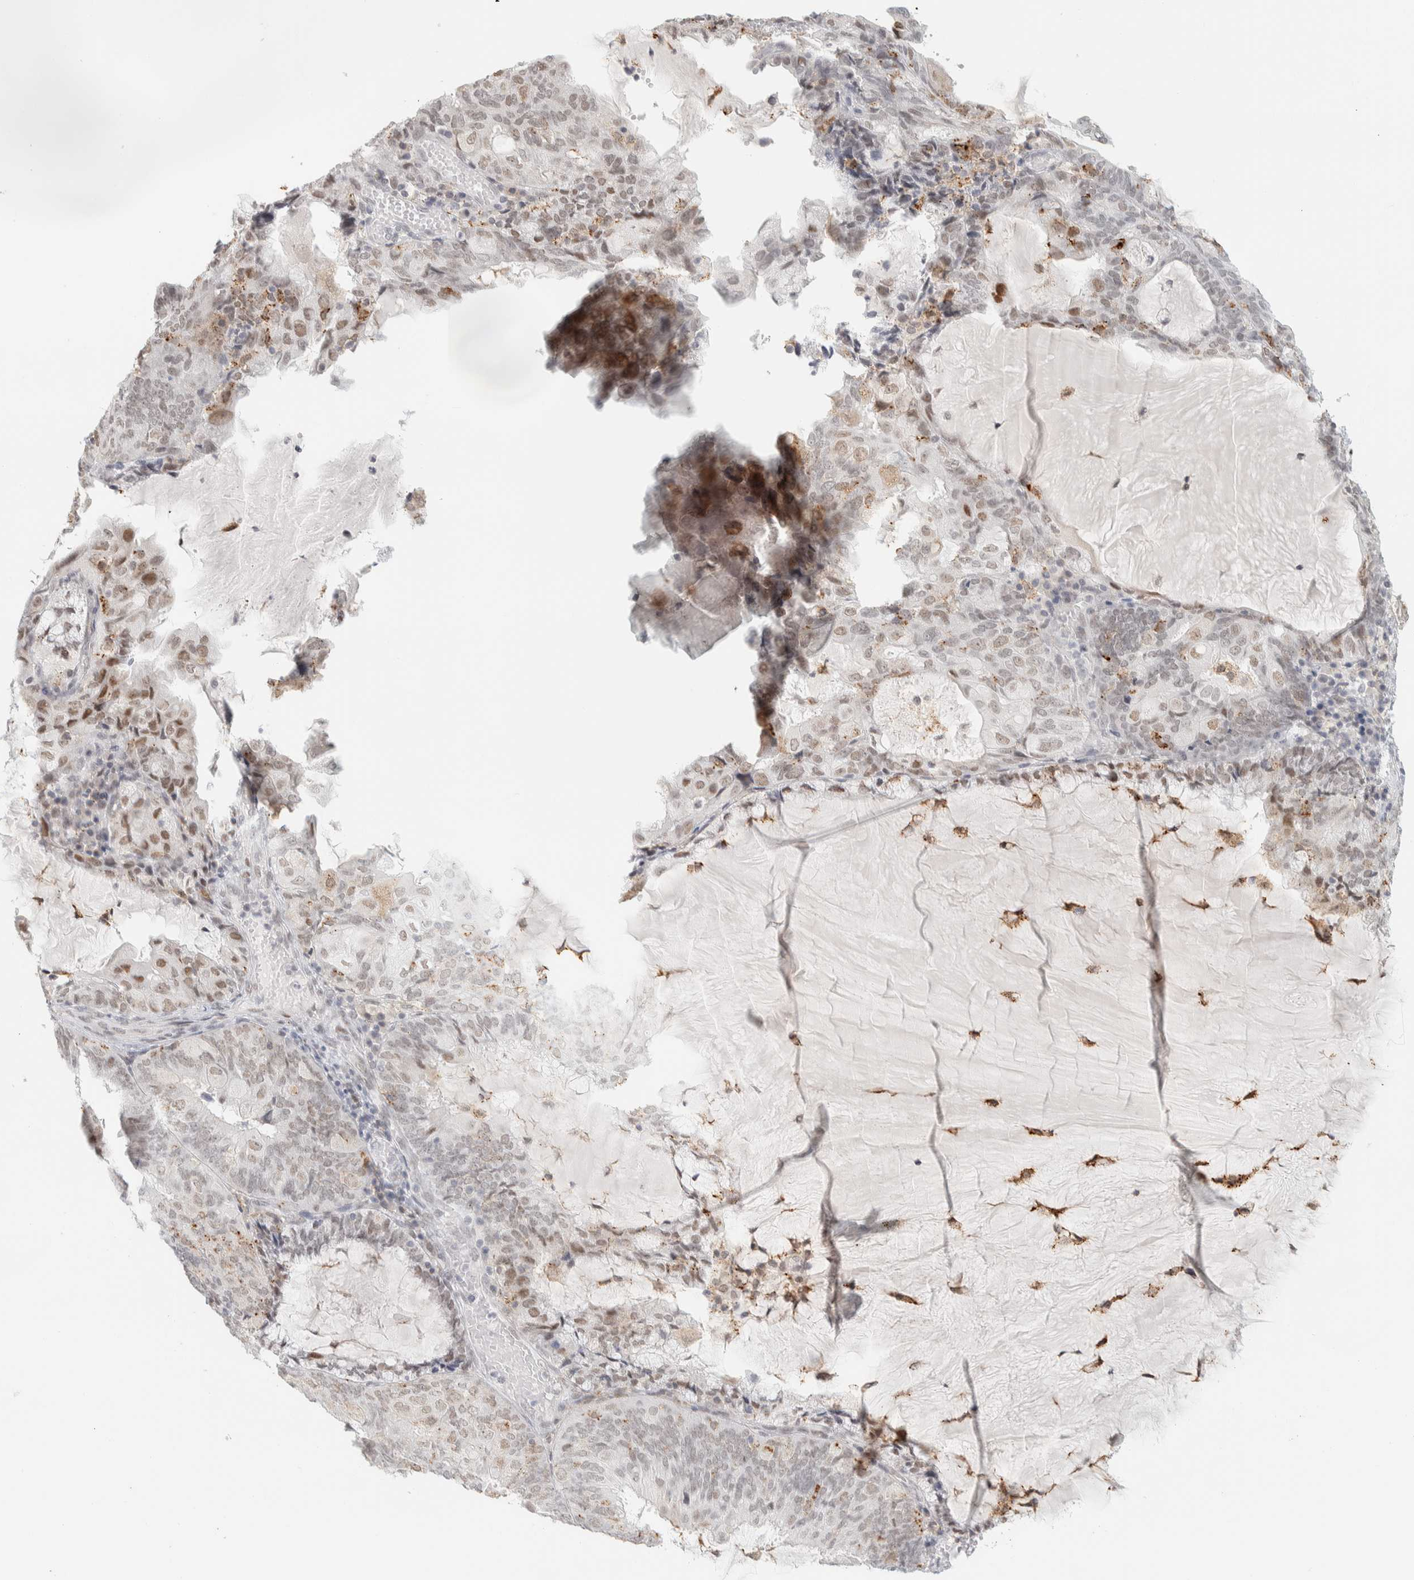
{"staining": {"intensity": "weak", "quantity": "25%-75%", "location": "cytoplasmic/membranous,nuclear"}, "tissue": "endometrial cancer", "cell_type": "Tumor cells", "image_type": "cancer", "snomed": [{"axis": "morphology", "description": "Adenocarcinoma, NOS"}, {"axis": "topography", "description": "Endometrium"}], "caption": "This image demonstrates immunohistochemistry (IHC) staining of adenocarcinoma (endometrial), with low weak cytoplasmic/membranous and nuclear positivity in approximately 25%-75% of tumor cells.", "gene": "CDH17", "patient": {"sex": "female", "age": 81}}